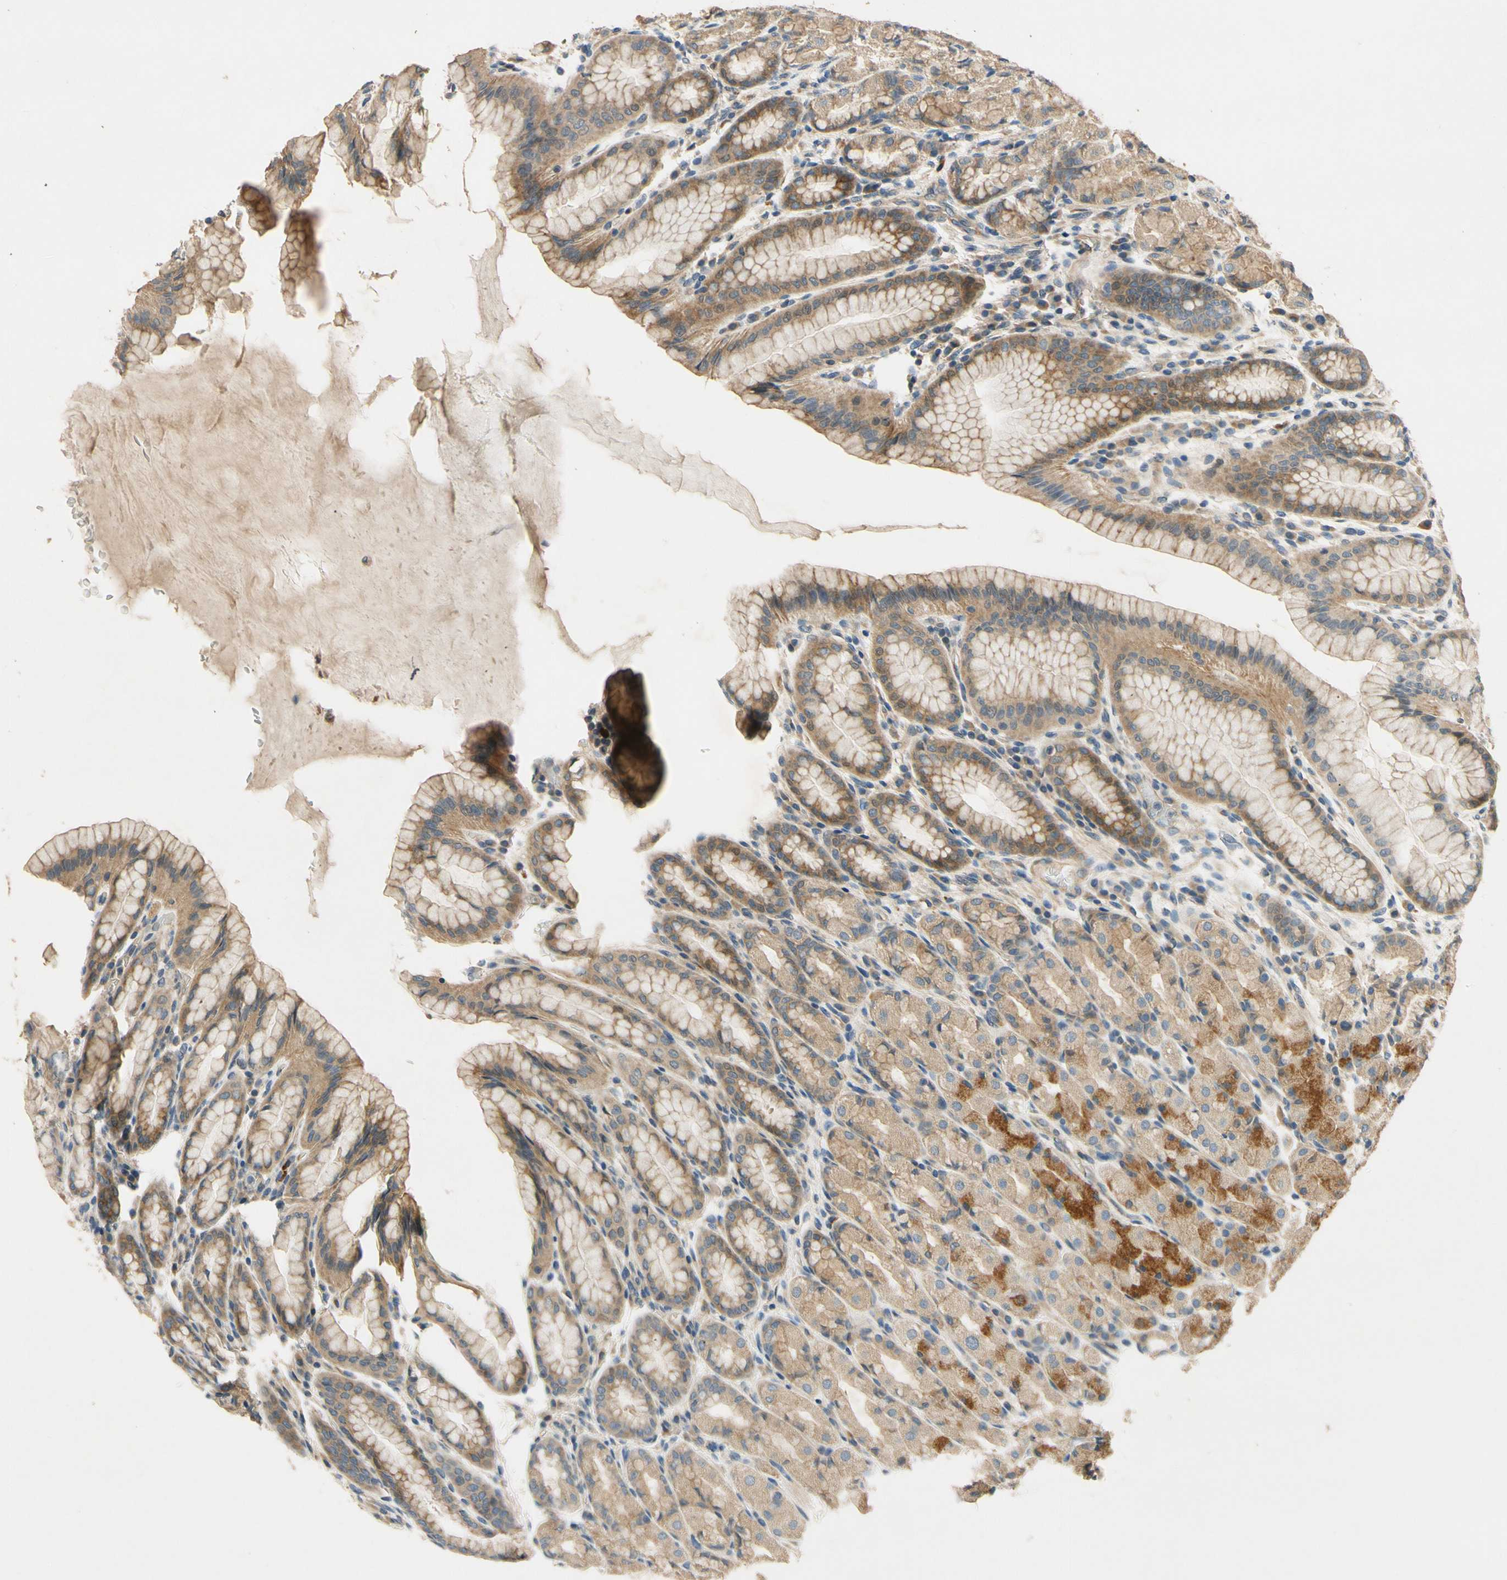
{"staining": {"intensity": "strong", "quantity": "25%-75%", "location": "cytoplasmic/membranous"}, "tissue": "stomach", "cell_type": "Glandular cells", "image_type": "normal", "snomed": [{"axis": "morphology", "description": "Normal tissue, NOS"}, {"axis": "topography", "description": "Stomach, upper"}], "caption": "Immunohistochemical staining of normal stomach exhibits high levels of strong cytoplasmic/membranous expression in approximately 25%-75% of glandular cells.", "gene": "ALKBH3", "patient": {"sex": "male", "age": 68}}